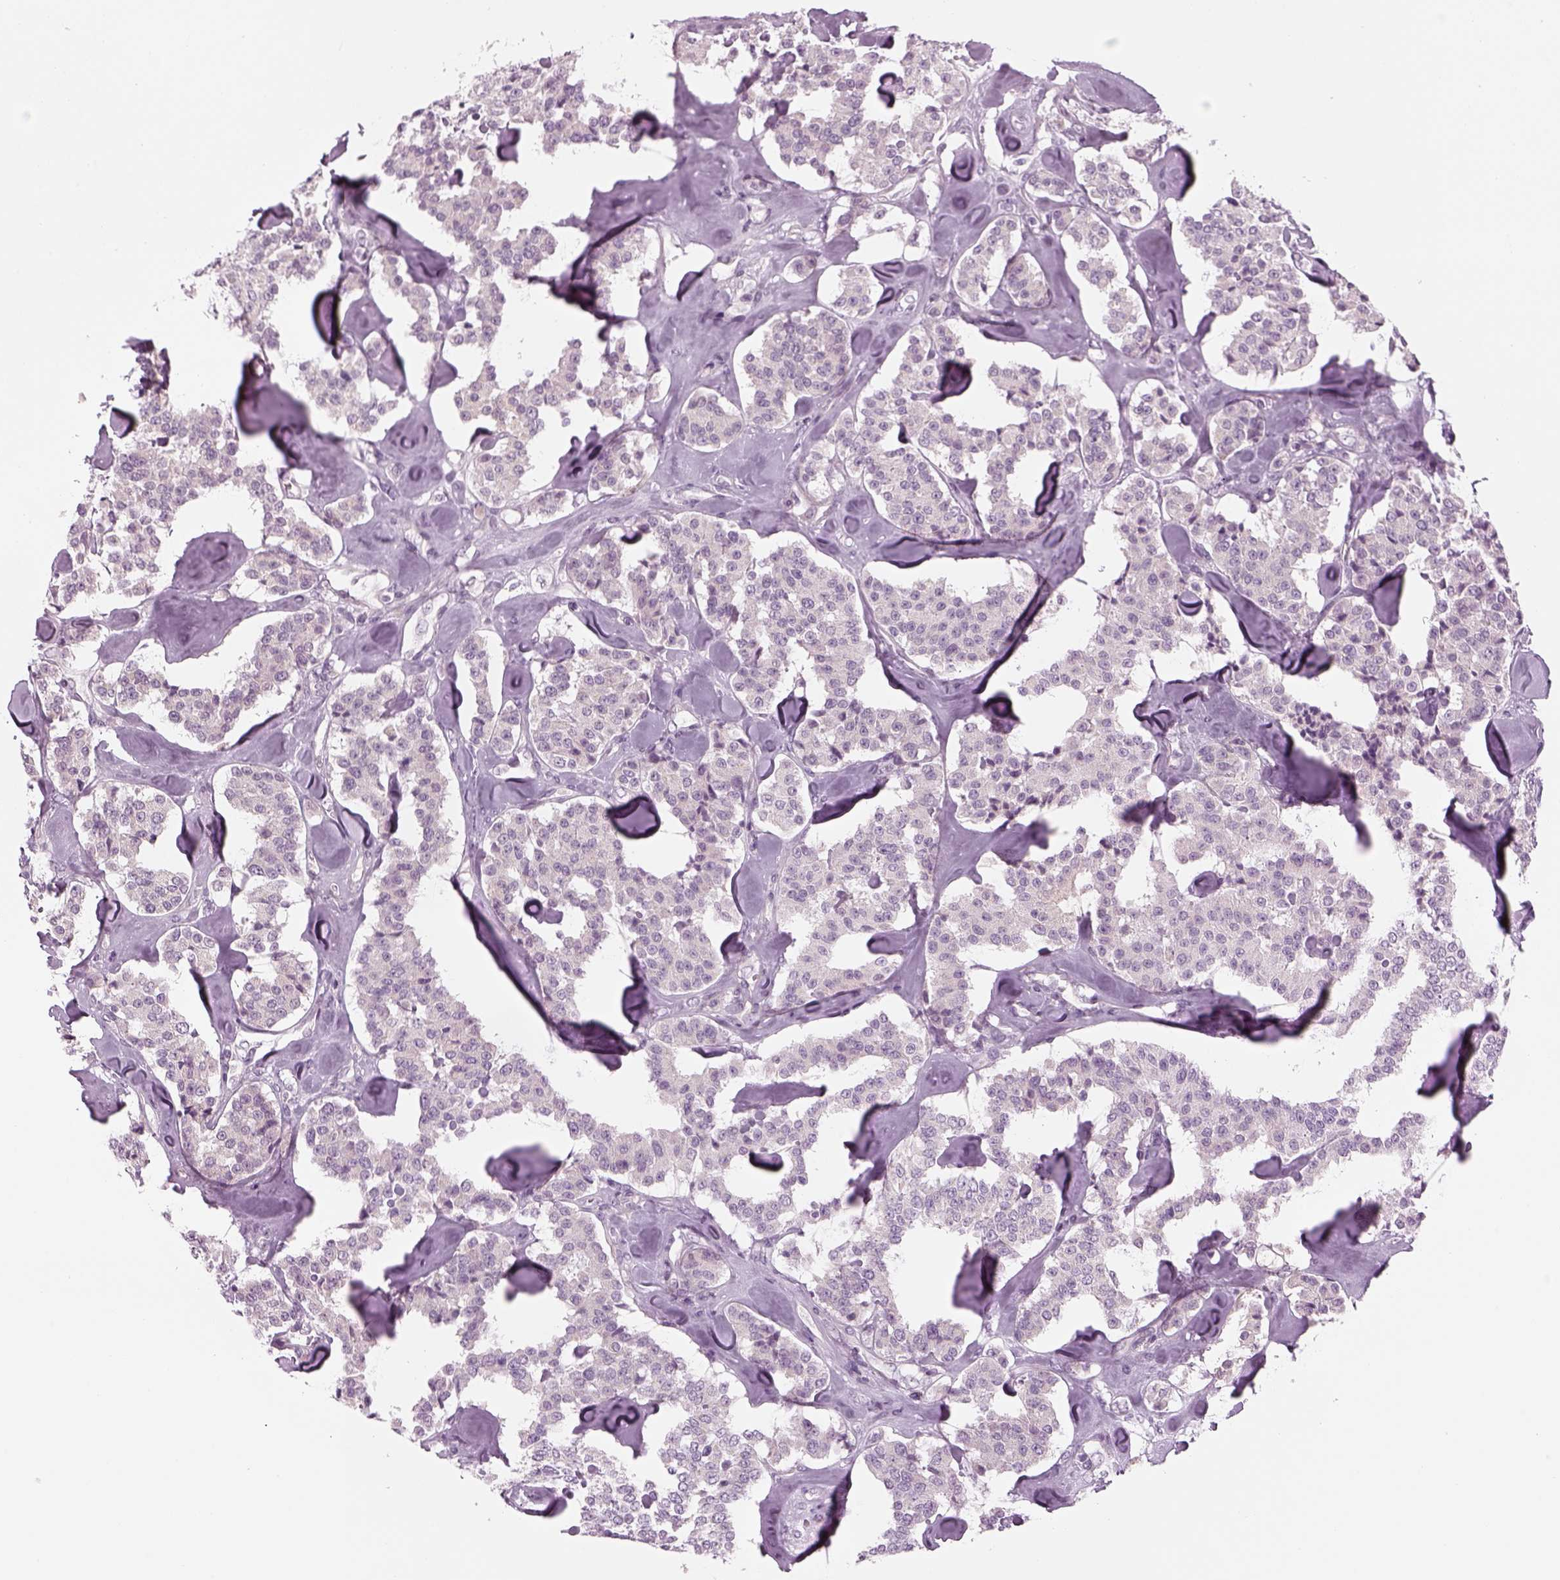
{"staining": {"intensity": "negative", "quantity": "none", "location": "none"}, "tissue": "carcinoid", "cell_type": "Tumor cells", "image_type": "cancer", "snomed": [{"axis": "morphology", "description": "Carcinoid, malignant, NOS"}, {"axis": "topography", "description": "Pancreas"}], "caption": "The immunohistochemistry (IHC) histopathology image has no significant staining in tumor cells of carcinoid tissue.", "gene": "LRRIQ3", "patient": {"sex": "male", "age": 41}}